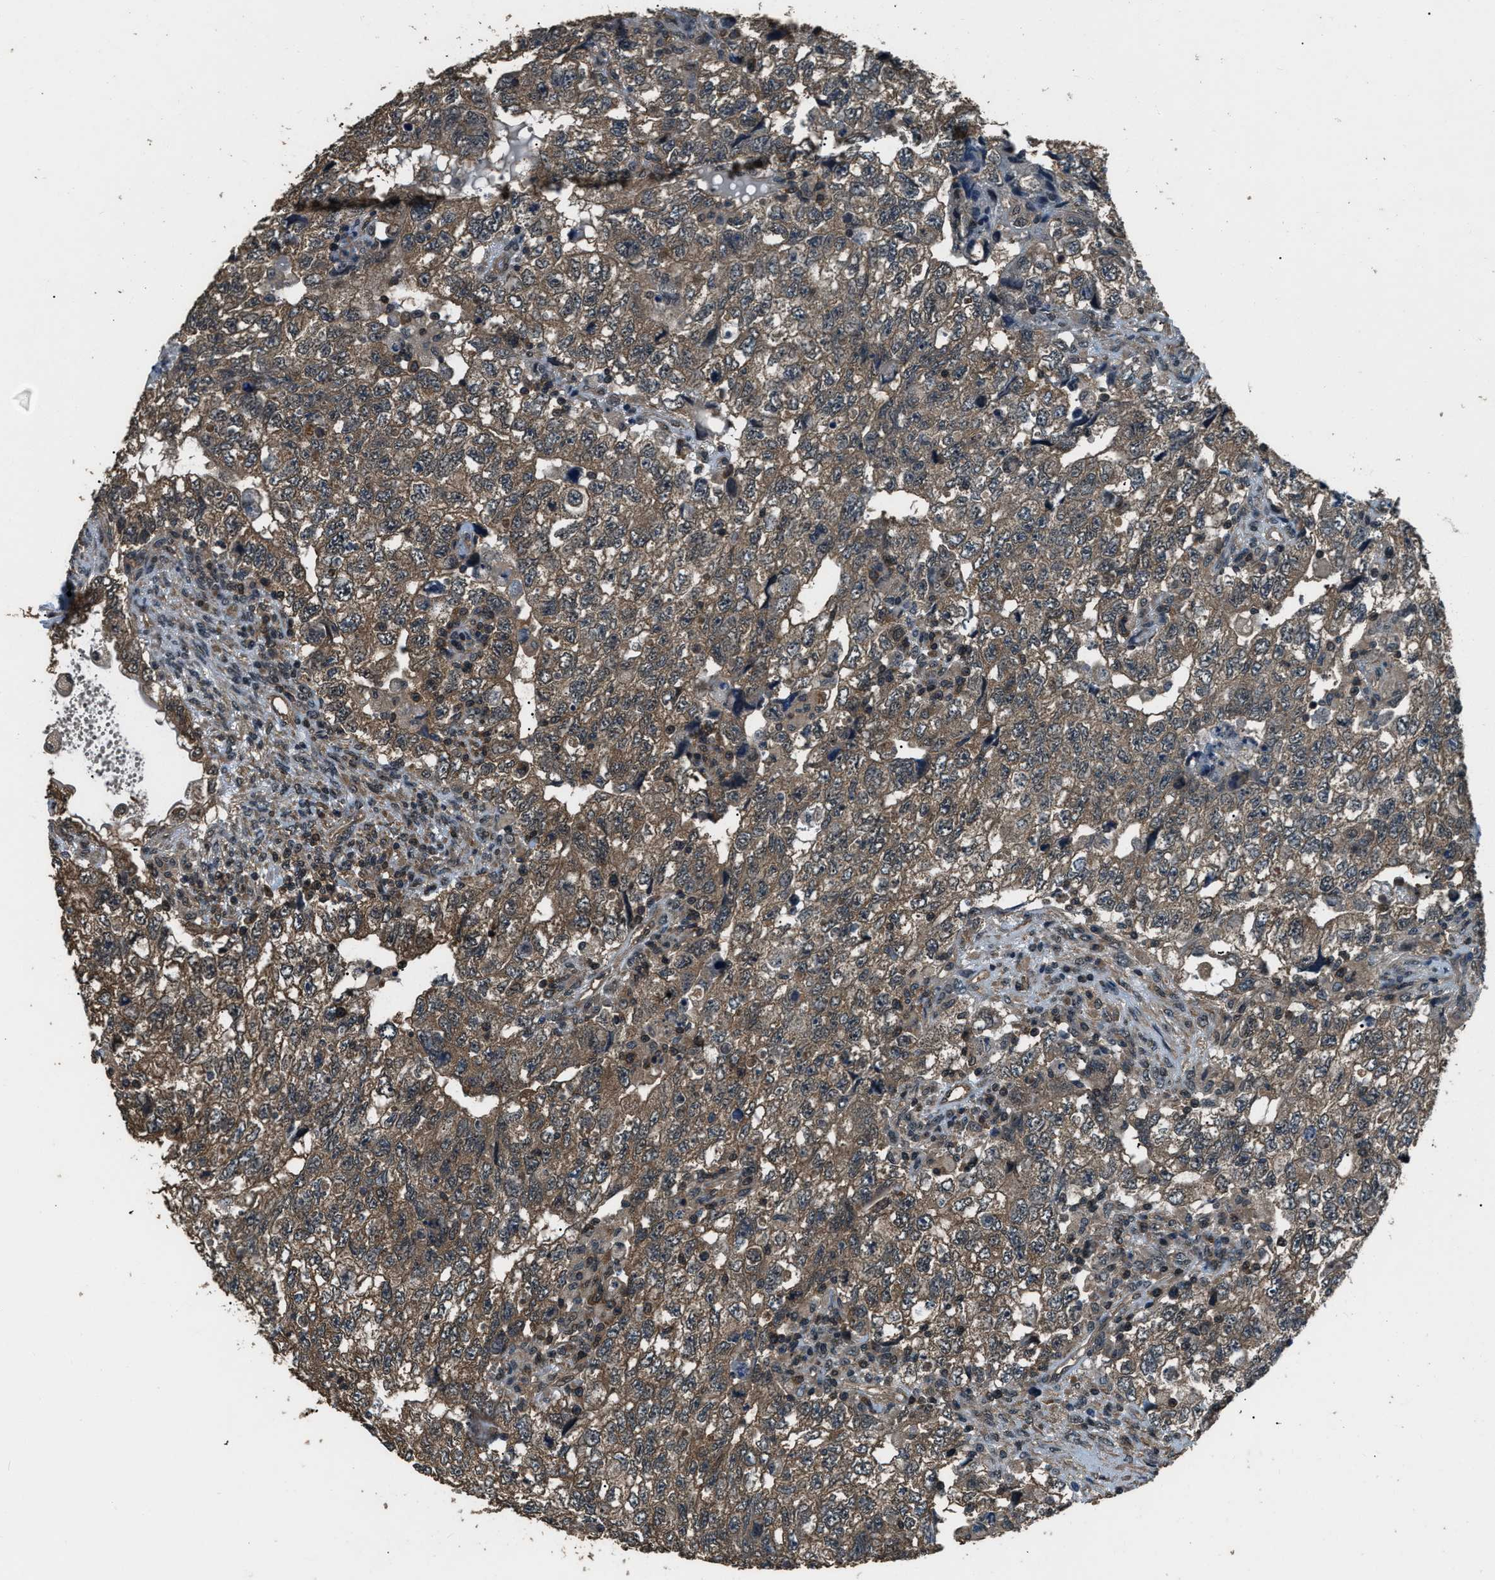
{"staining": {"intensity": "moderate", "quantity": ">75%", "location": "cytoplasmic/membranous"}, "tissue": "testis cancer", "cell_type": "Tumor cells", "image_type": "cancer", "snomed": [{"axis": "morphology", "description": "Carcinoma, Embryonal, NOS"}, {"axis": "topography", "description": "Testis"}], "caption": "Protein analysis of embryonal carcinoma (testis) tissue reveals moderate cytoplasmic/membranous staining in about >75% of tumor cells.", "gene": "NUDCD3", "patient": {"sex": "male", "age": 36}}